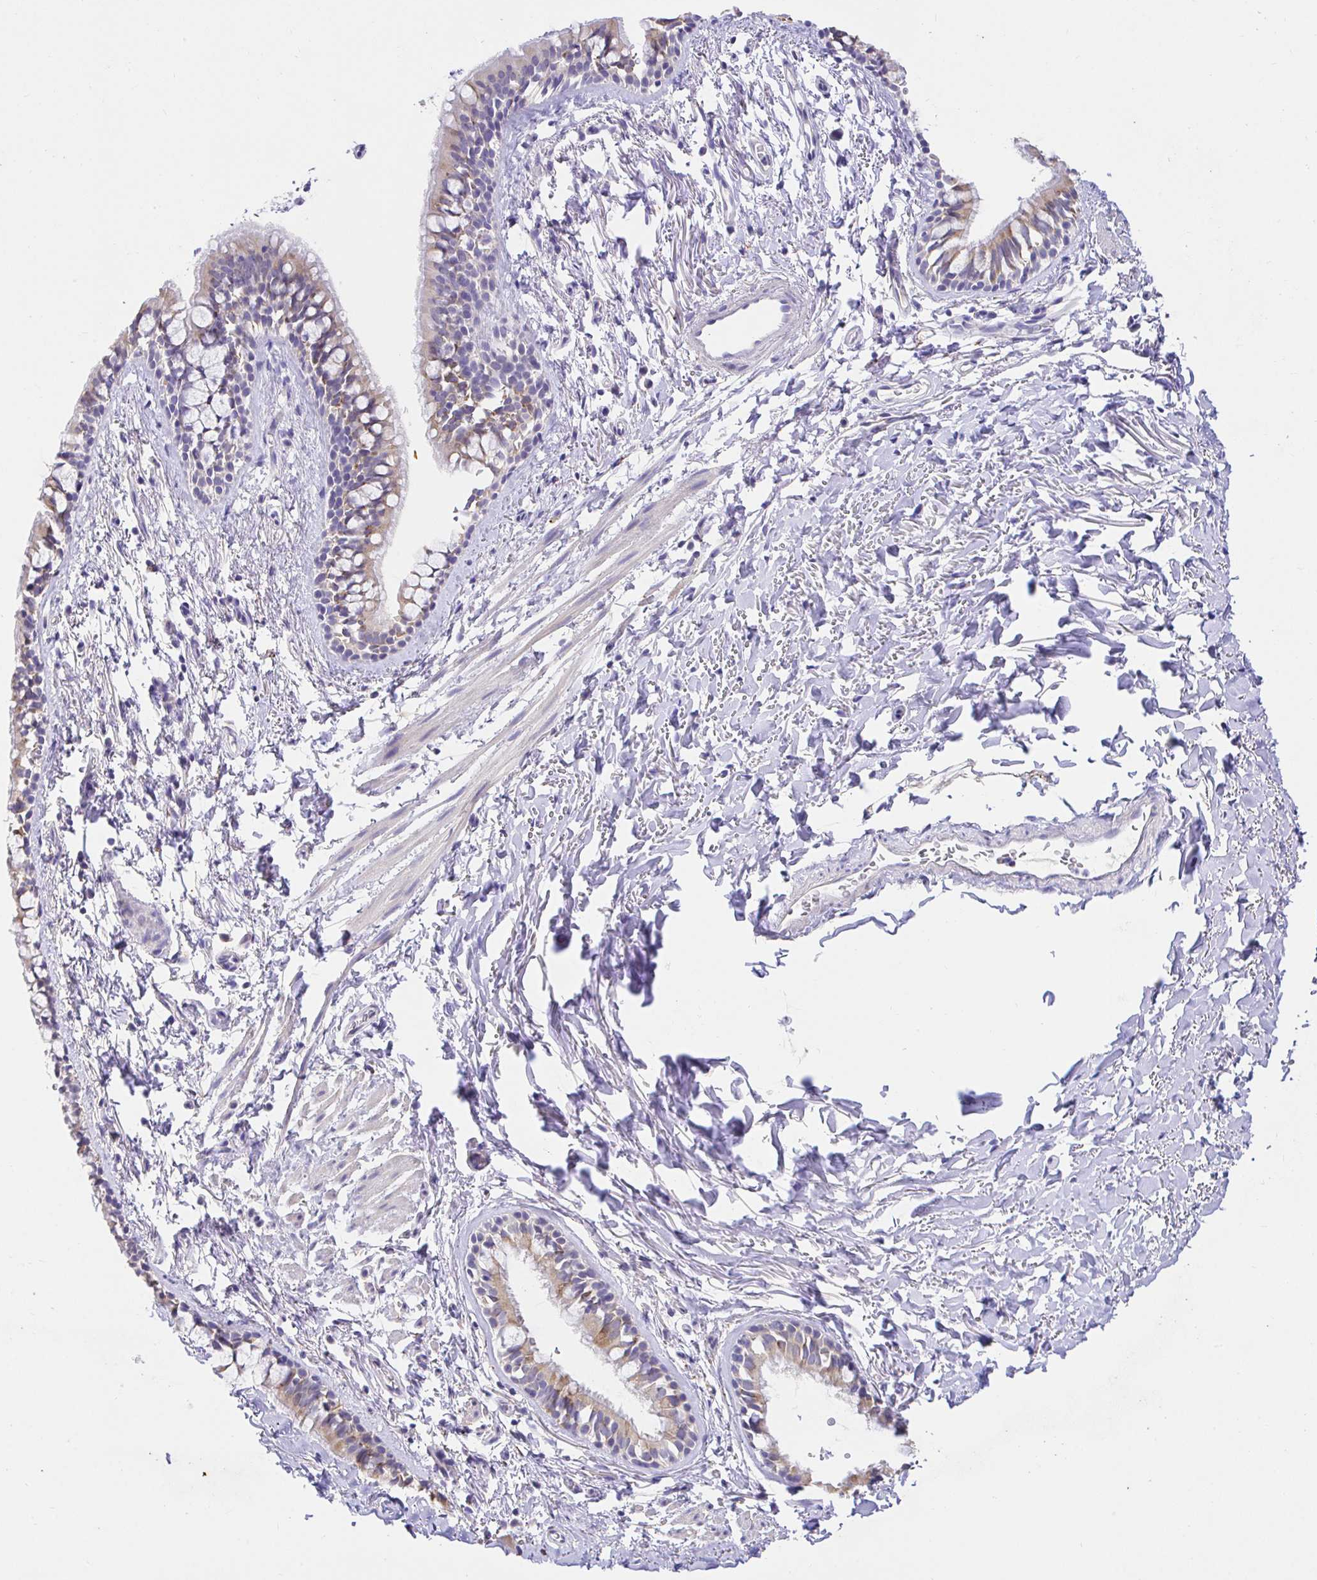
{"staining": {"intensity": "weak", "quantity": "25%-75%", "location": "cytoplasmic/membranous"}, "tissue": "bronchus", "cell_type": "Respiratory epithelial cells", "image_type": "normal", "snomed": [{"axis": "morphology", "description": "Normal tissue, NOS"}, {"axis": "topography", "description": "Lymph node"}, {"axis": "topography", "description": "Cartilage tissue"}, {"axis": "topography", "description": "Bronchus"}], "caption": "Immunohistochemical staining of normal bronchus demonstrates weak cytoplasmic/membranous protein expression in approximately 25%-75% of respiratory epithelial cells. (DAB (3,3'-diaminobenzidine) IHC, brown staining for protein, blue staining for nuclei).", "gene": "CDO1", "patient": {"sex": "female", "age": 70}}